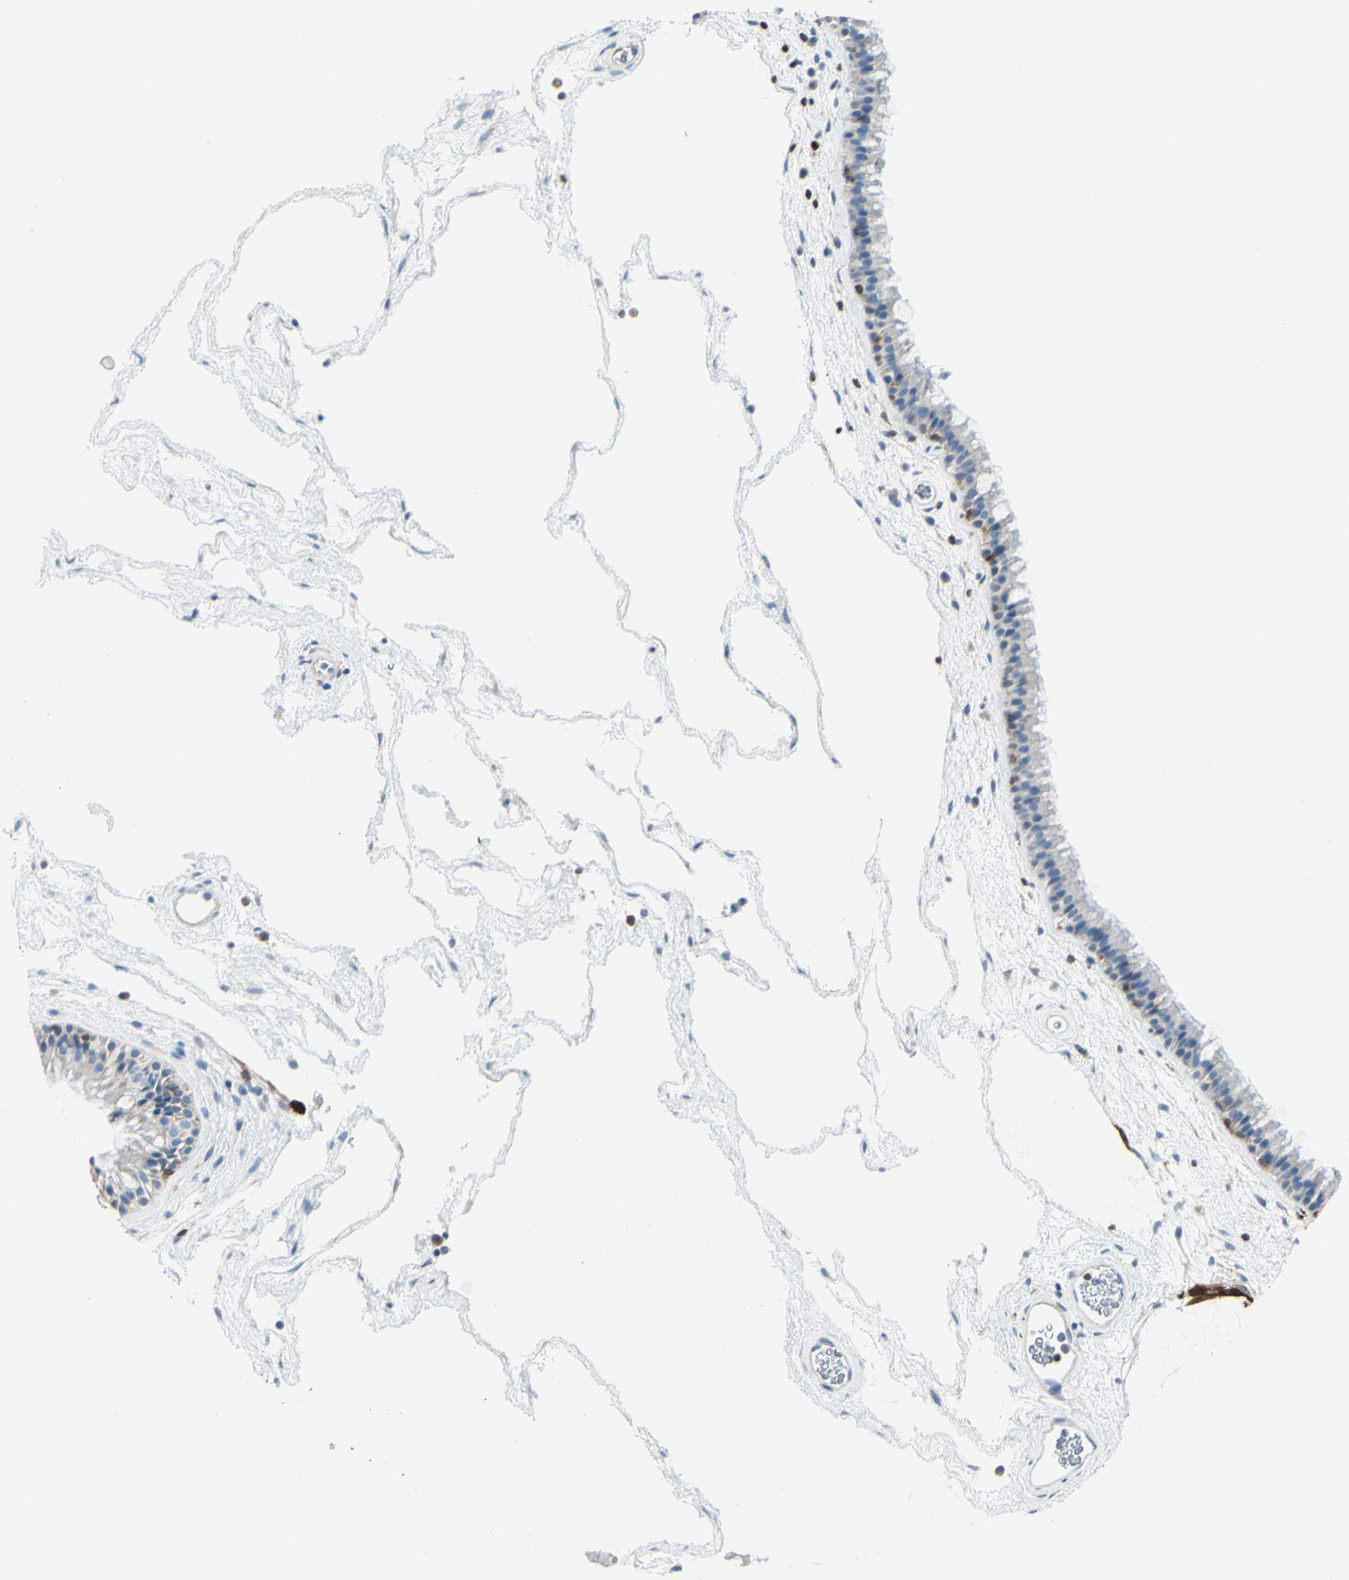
{"staining": {"intensity": "strong", "quantity": "<25%", "location": "nuclear"}, "tissue": "nasopharynx", "cell_type": "Respiratory epithelial cells", "image_type": "normal", "snomed": [{"axis": "morphology", "description": "Normal tissue, NOS"}, {"axis": "morphology", "description": "Inflammation, NOS"}, {"axis": "topography", "description": "Nasopharynx"}], "caption": "A medium amount of strong nuclear positivity is seen in about <25% of respiratory epithelial cells in normal nasopharynx.", "gene": "TRAF1", "patient": {"sex": "male", "age": 48}}